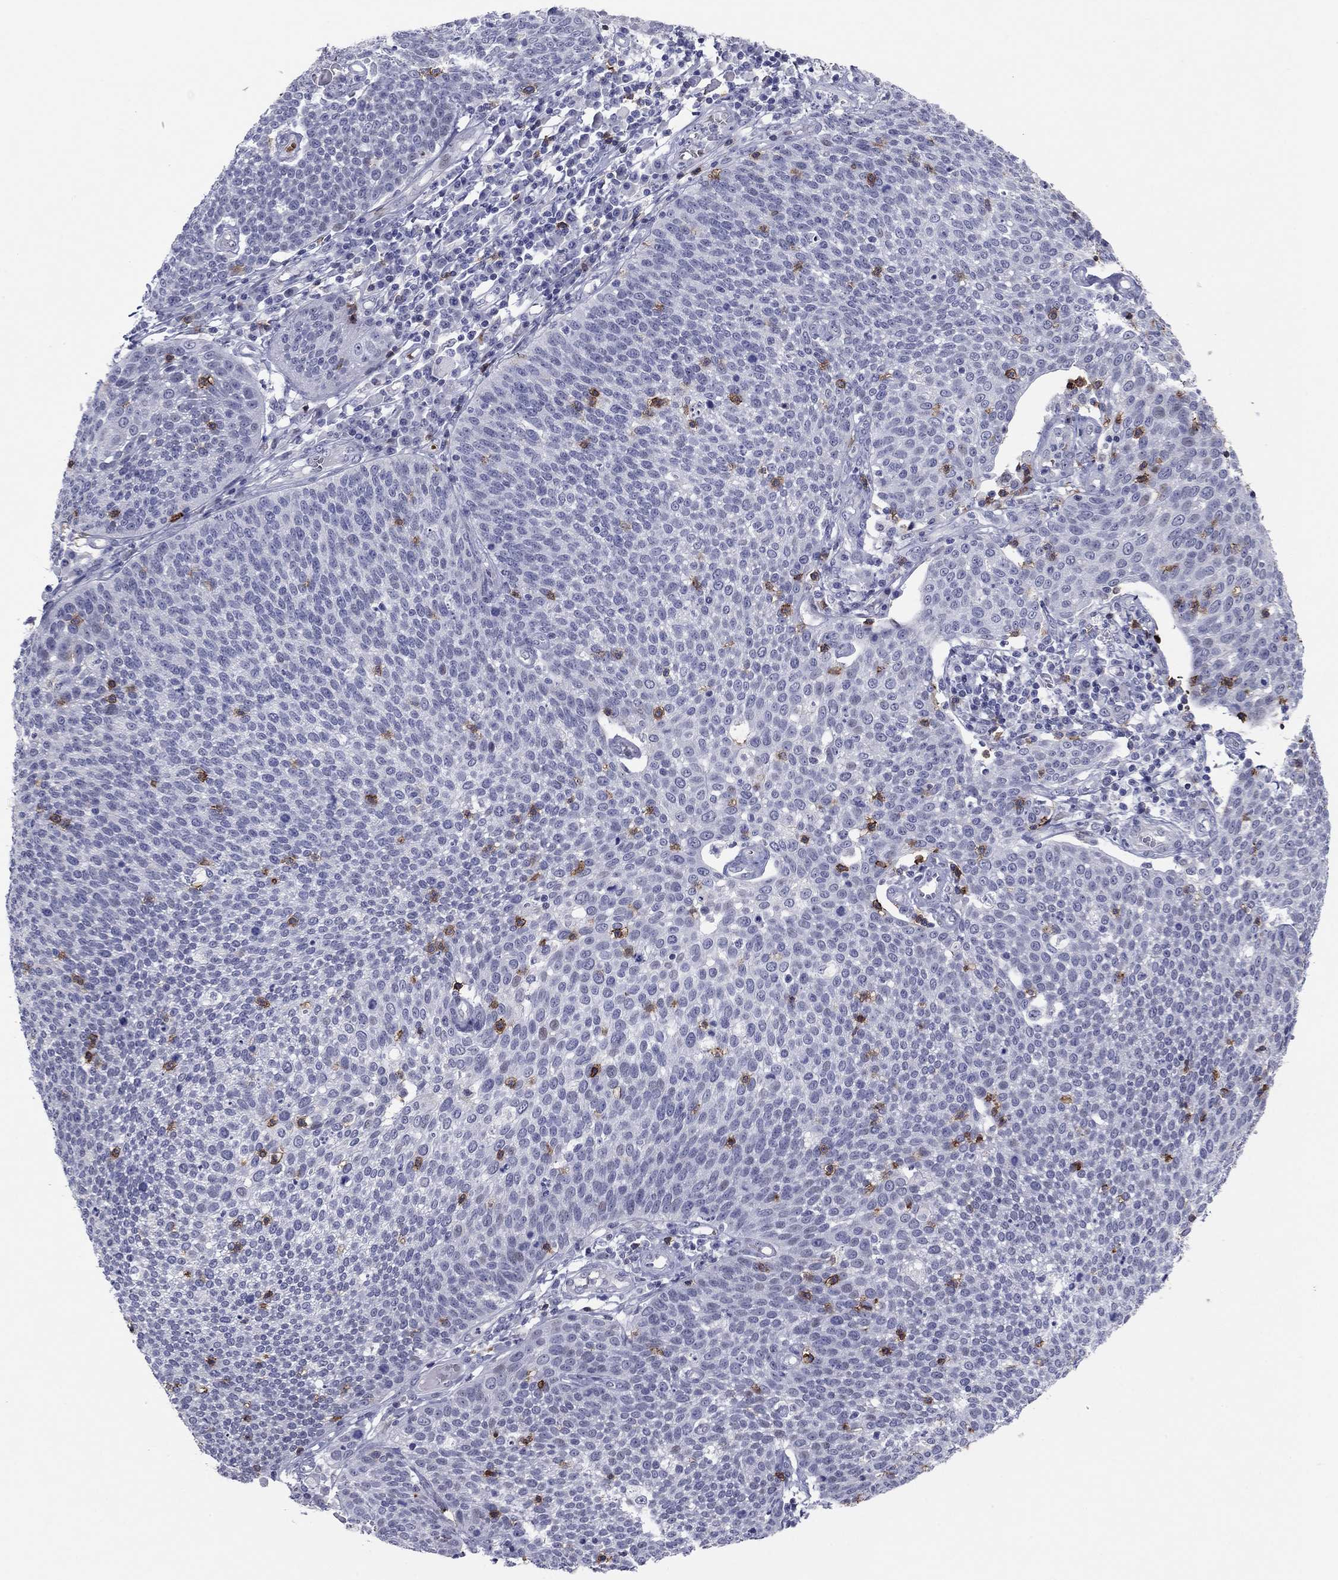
{"staining": {"intensity": "negative", "quantity": "none", "location": "none"}, "tissue": "cervical cancer", "cell_type": "Tumor cells", "image_type": "cancer", "snomed": [{"axis": "morphology", "description": "Squamous cell carcinoma, NOS"}, {"axis": "topography", "description": "Cervix"}], "caption": "High power microscopy histopathology image of an immunohistochemistry histopathology image of cervical cancer, revealing no significant positivity in tumor cells.", "gene": "ITGAE", "patient": {"sex": "female", "age": 34}}